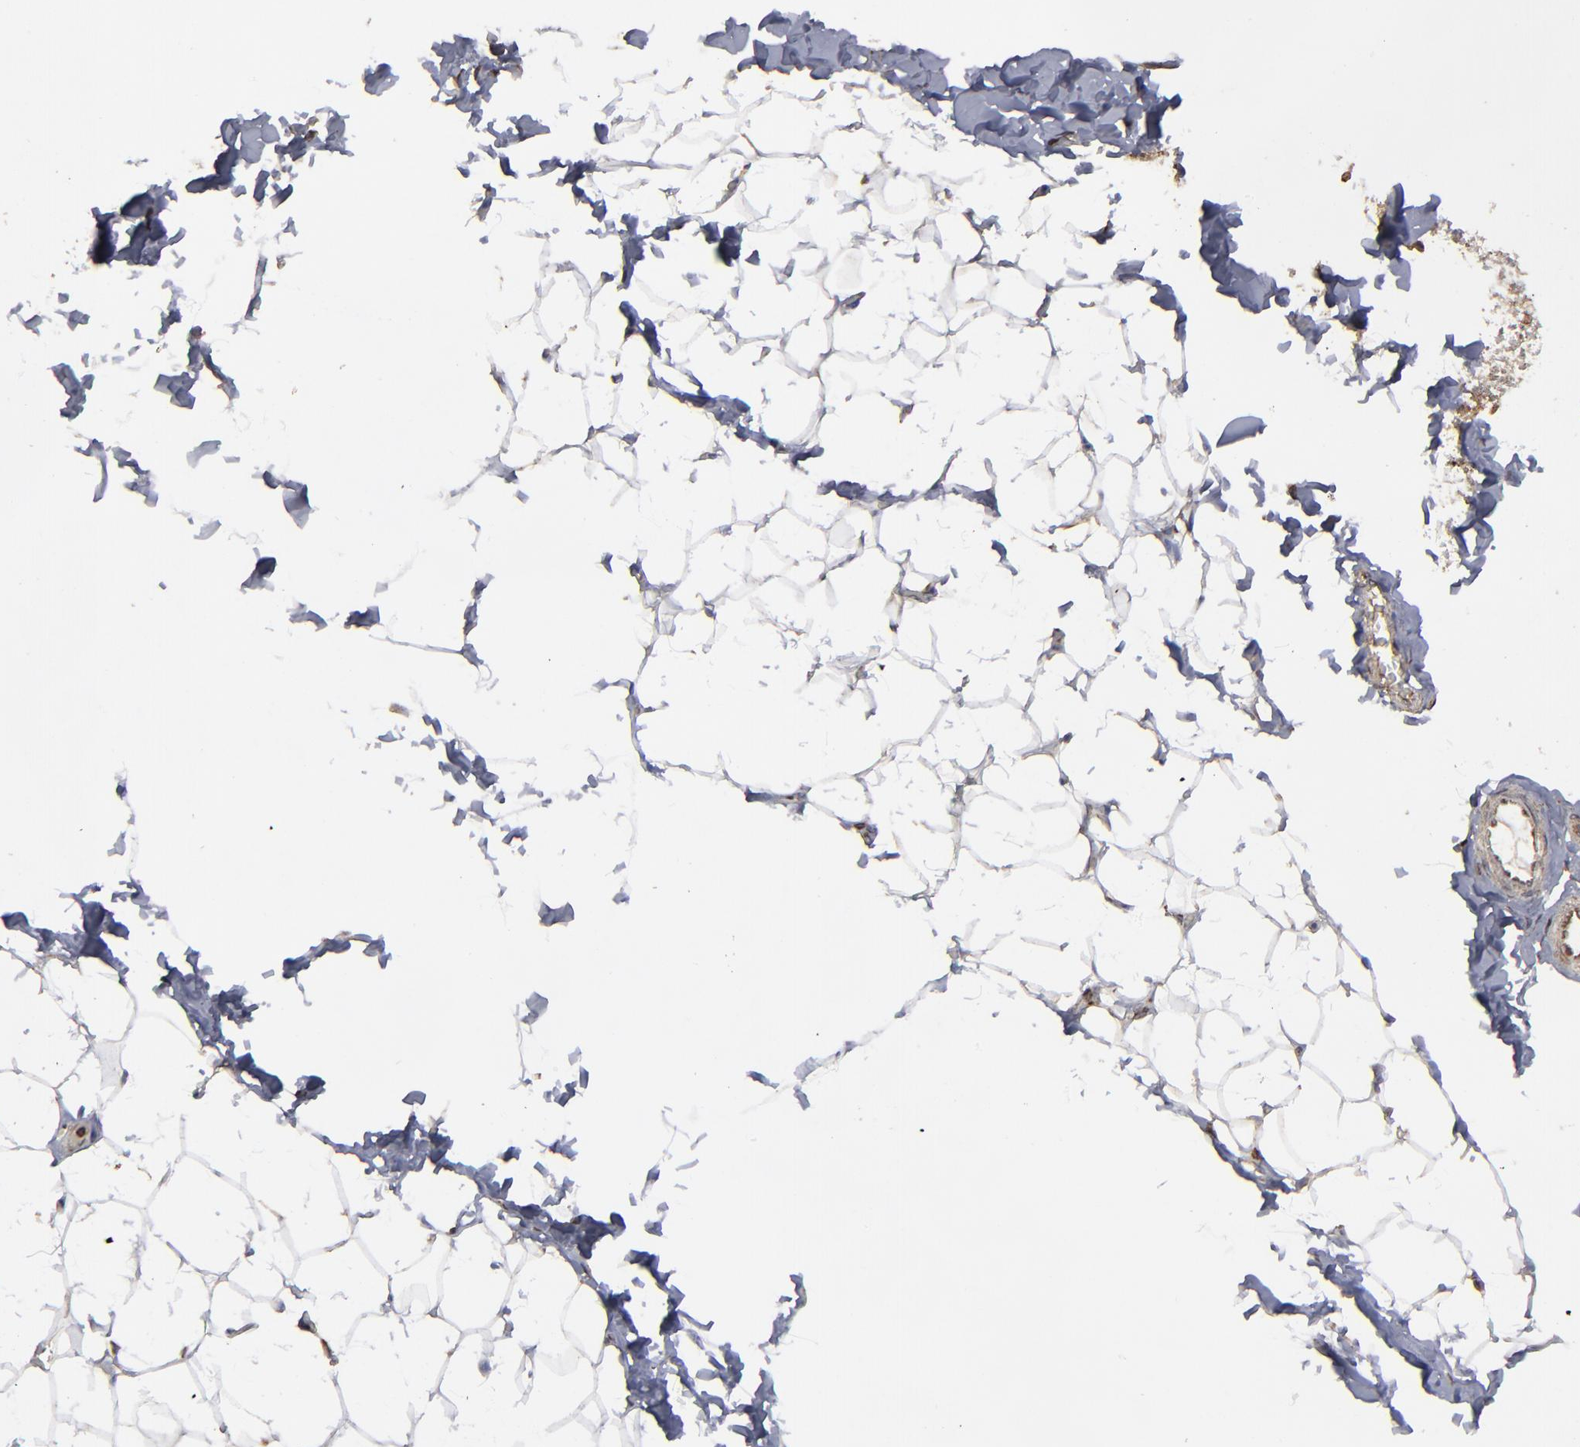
{"staining": {"intensity": "moderate", "quantity": "25%-75%", "location": "cytoplasmic/membranous"}, "tissue": "adipose tissue", "cell_type": "Adipocytes", "image_type": "normal", "snomed": [{"axis": "morphology", "description": "Normal tissue, NOS"}, {"axis": "topography", "description": "Soft tissue"}], "caption": "Immunohistochemistry (IHC) (DAB (3,3'-diaminobenzidine)) staining of unremarkable adipose tissue displays moderate cytoplasmic/membranous protein positivity in approximately 25%-75% of adipocytes.", "gene": "CNIH1", "patient": {"sex": "male", "age": 26}}